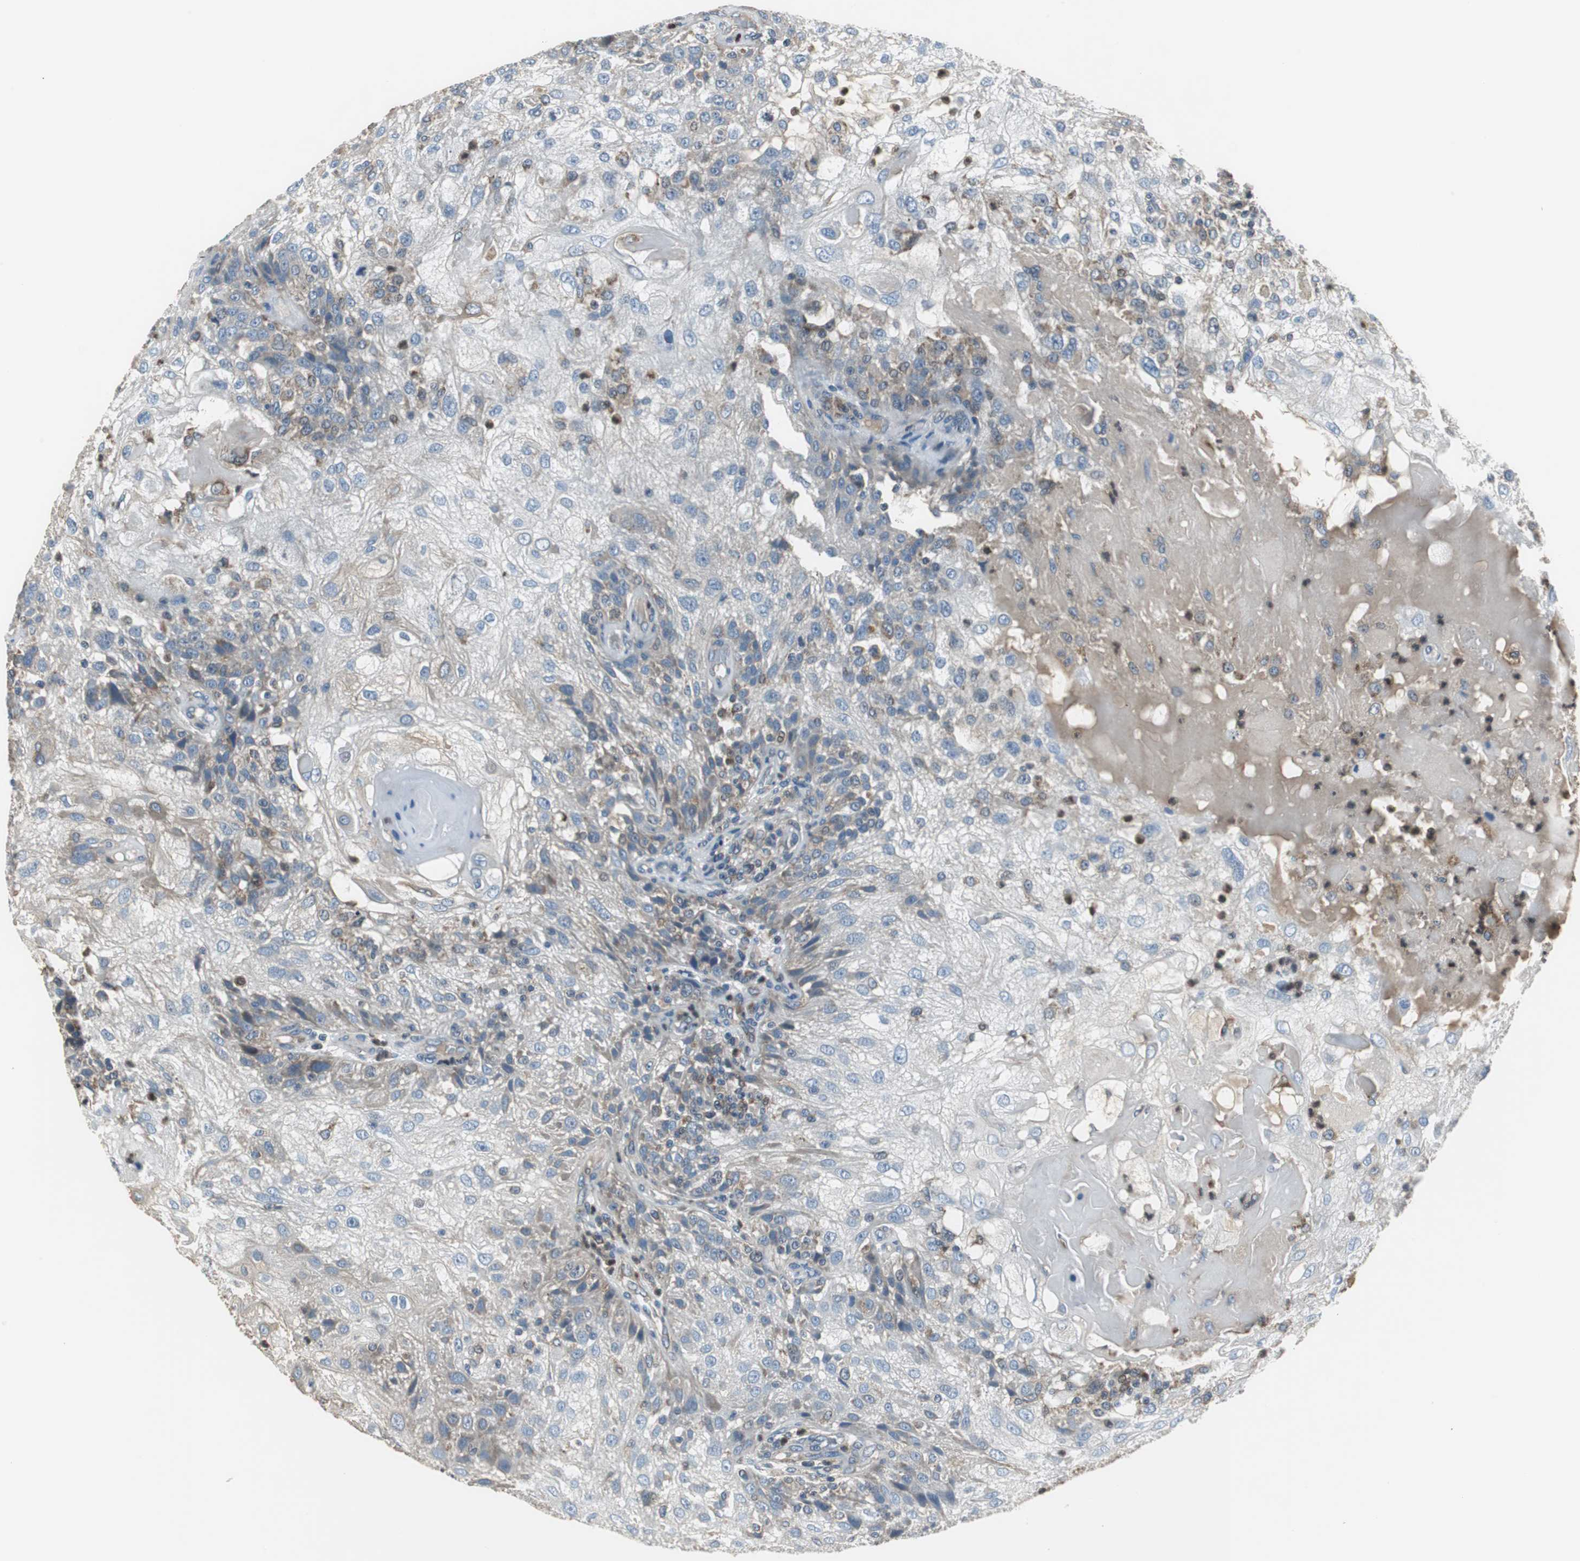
{"staining": {"intensity": "moderate", "quantity": "25%-75%", "location": "cytoplasmic/membranous"}, "tissue": "skin cancer", "cell_type": "Tumor cells", "image_type": "cancer", "snomed": [{"axis": "morphology", "description": "Normal tissue, NOS"}, {"axis": "morphology", "description": "Squamous cell carcinoma, NOS"}, {"axis": "topography", "description": "Skin"}], "caption": "Skin squamous cell carcinoma tissue demonstrates moderate cytoplasmic/membranous staining in approximately 25%-75% of tumor cells (Brightfield microscopy of DAB IHC at high magnification).", "gene": "PI4KB", "patient": {"sex": "female", "age": 83}}